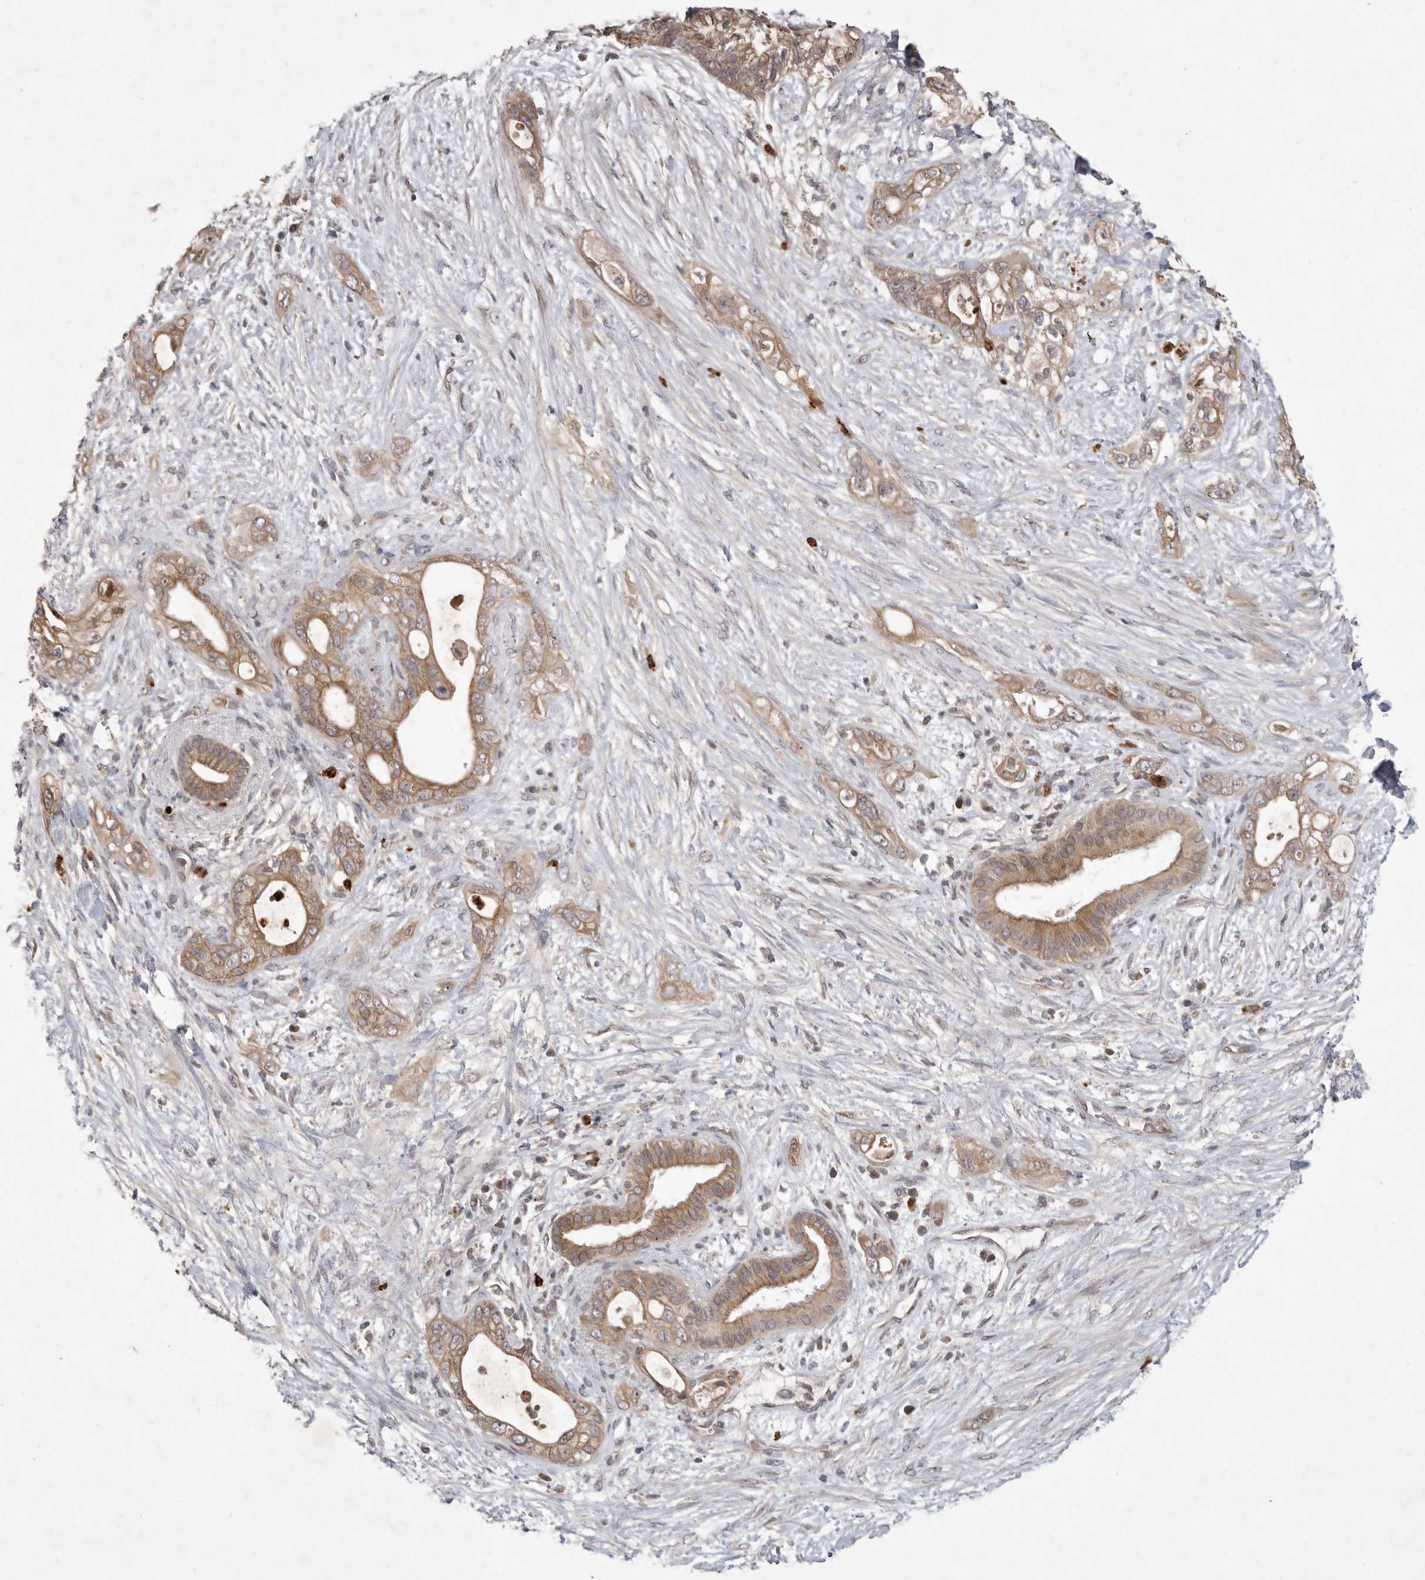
{"staining": {"intensity": "moderate", "quantity": ">75%", "location": "cytoplasmic/membranous"}, "tissue": "pancreatic cancer", "cell_type": "Tumor cells", "image_type": "cancer", "snomed": [{"axis": "morphology", "description": "Adenocarcinoma, NOS"}, {"axis": "topography", "description": "Pancreas"}], "caption": "Pancreatic cancer was stained to show a protein in brown. There is medium levels of moderate cytoplasmic/membranous positivity in approximately >75% of tumor cells. The staining is performed using DAB (3,3'-diaminobenzidine) brown chromogen to label protein expression. The nuclei are counter-stained blue using hematoxylin.", "gene": "UBE3D", "patient": {"sex": "male", "age": 53}}